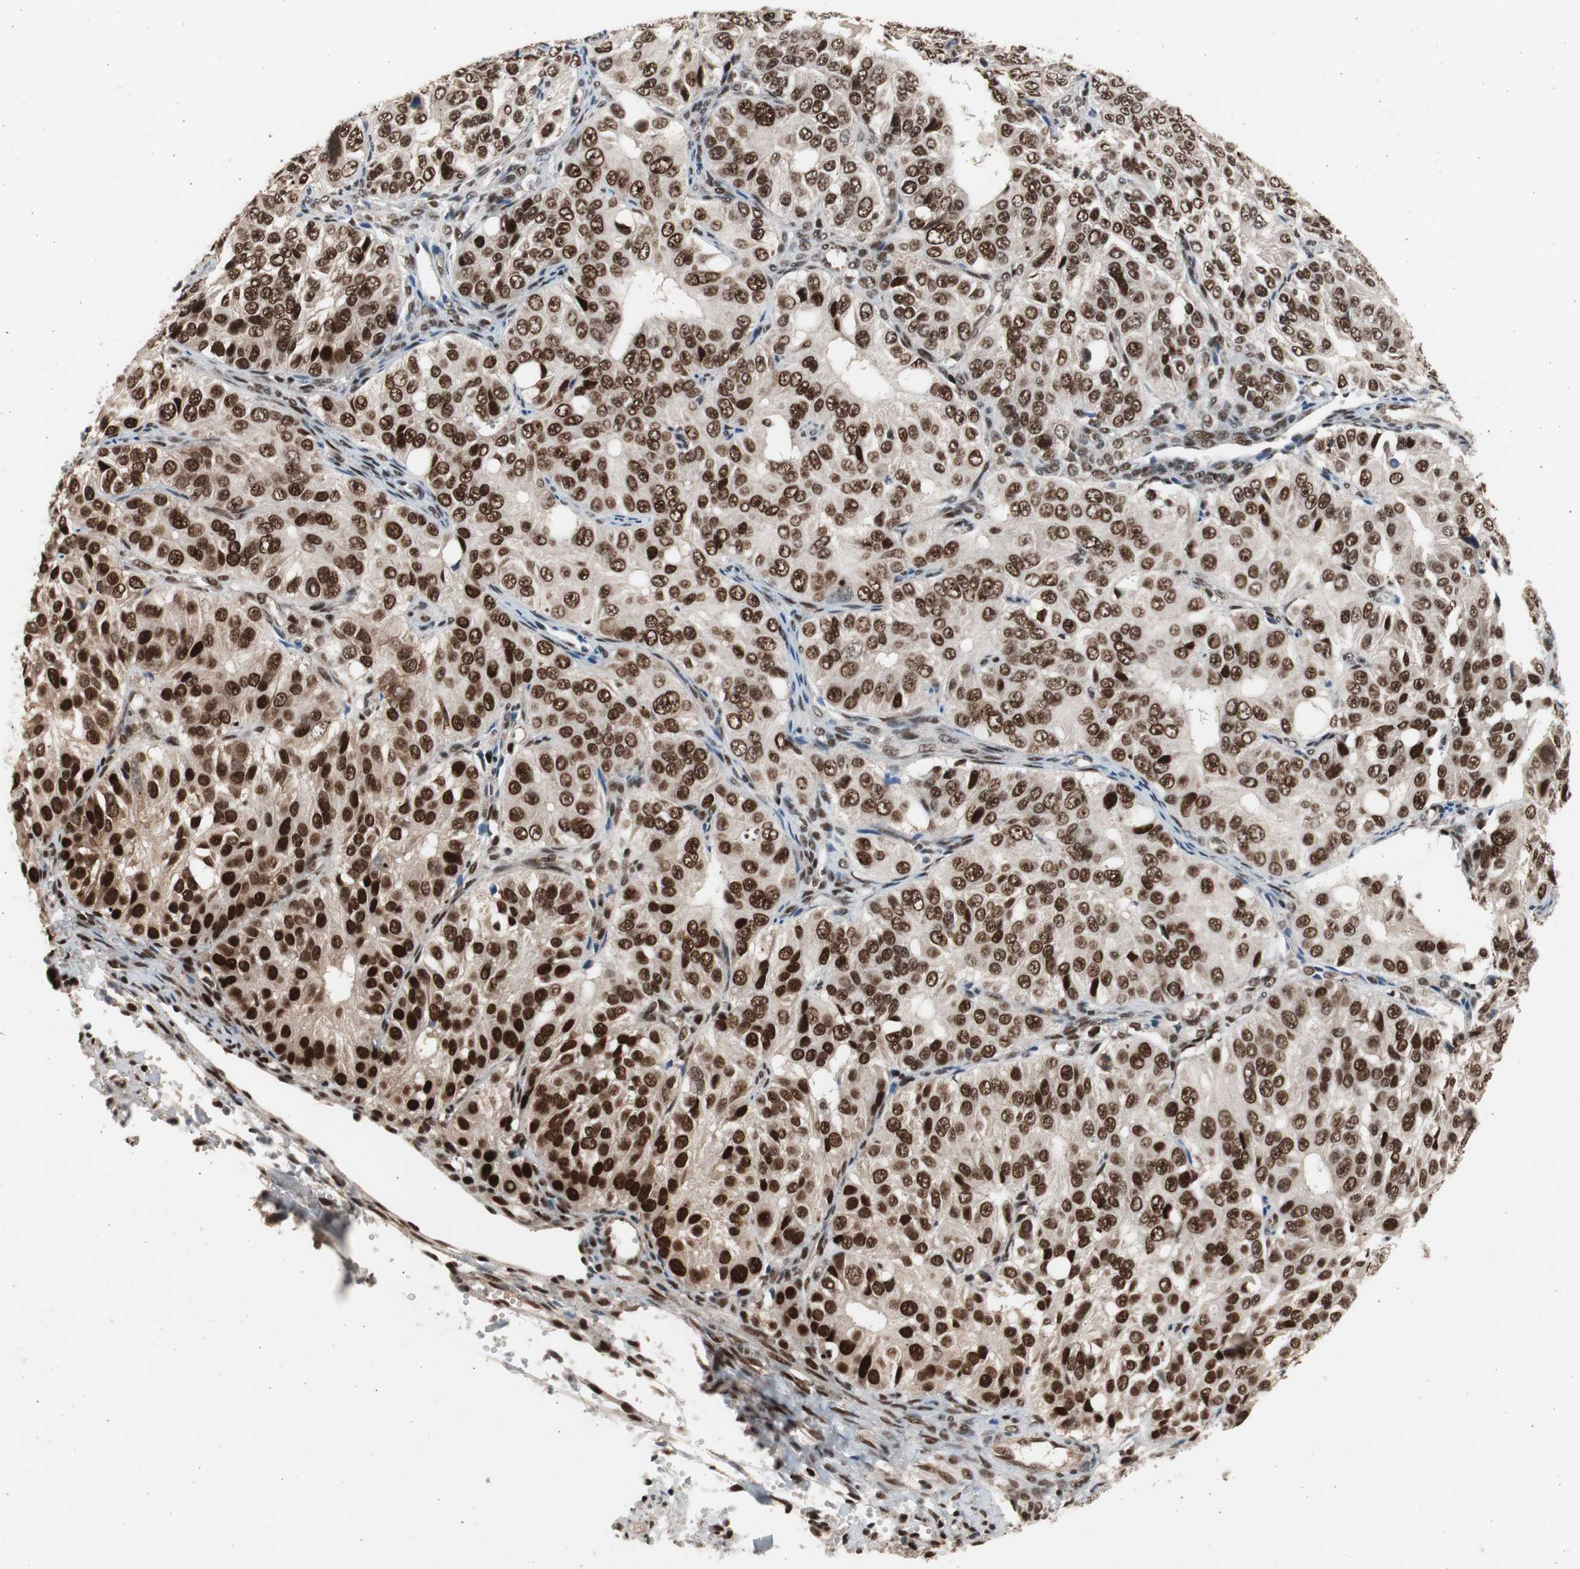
{"staining": {"intensity": "strong", "quantity": ">75%", "location": "nuclear"}, "tissue": "ovarian cancer", "cell_type": "Tumor cells", "image_type": "cancer", "snomed": [{"axis": "morphology", "description": "Carcinoma, endometroid"}, {"axis": "topography", "description": "Ovary"}], "caption": "Protein staining of endometroid carcinoma (ovarian) tissue shows strong nuclear expression in about >75% of tumor cells.", "gene": "RPA1", "patient": {"sex": "female", "age": 51}}